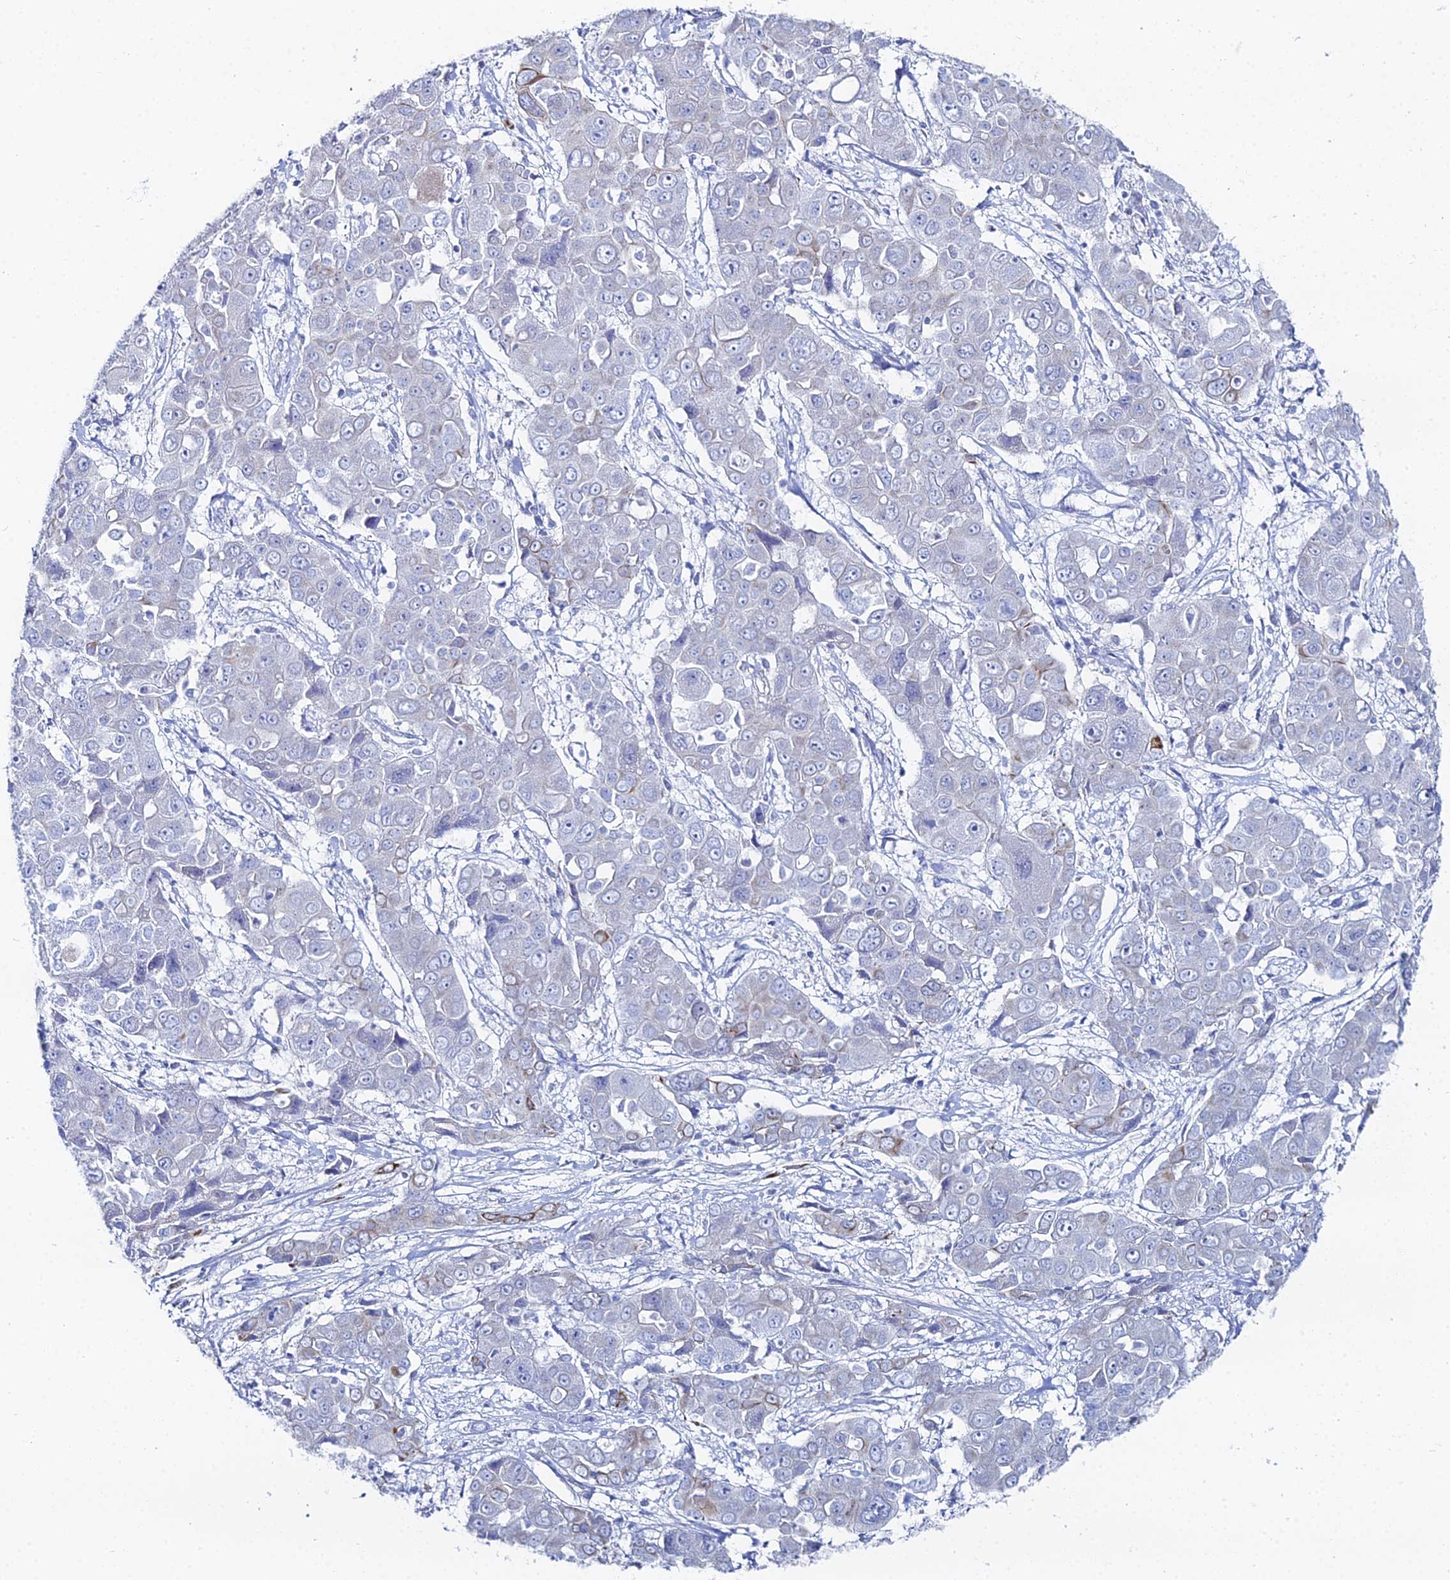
{"staining": {"intensity": "negative", "quantity": "none", "location": "none"}, "tissue": "liver cancer", "cell_type": "Tumor cells", "image_type": "cancer", "snomed": [{"axis": "morphology", "description": "Cholangiocarcinoma"}, {"axis": "topography", "description": "Liver"}], "caption": "The histopathology image demonstrates no staining of tumor cells in liver cholangiocarcinoma.", "gene": "DHX34", "patient": {"sex": "male", "age": 67}}